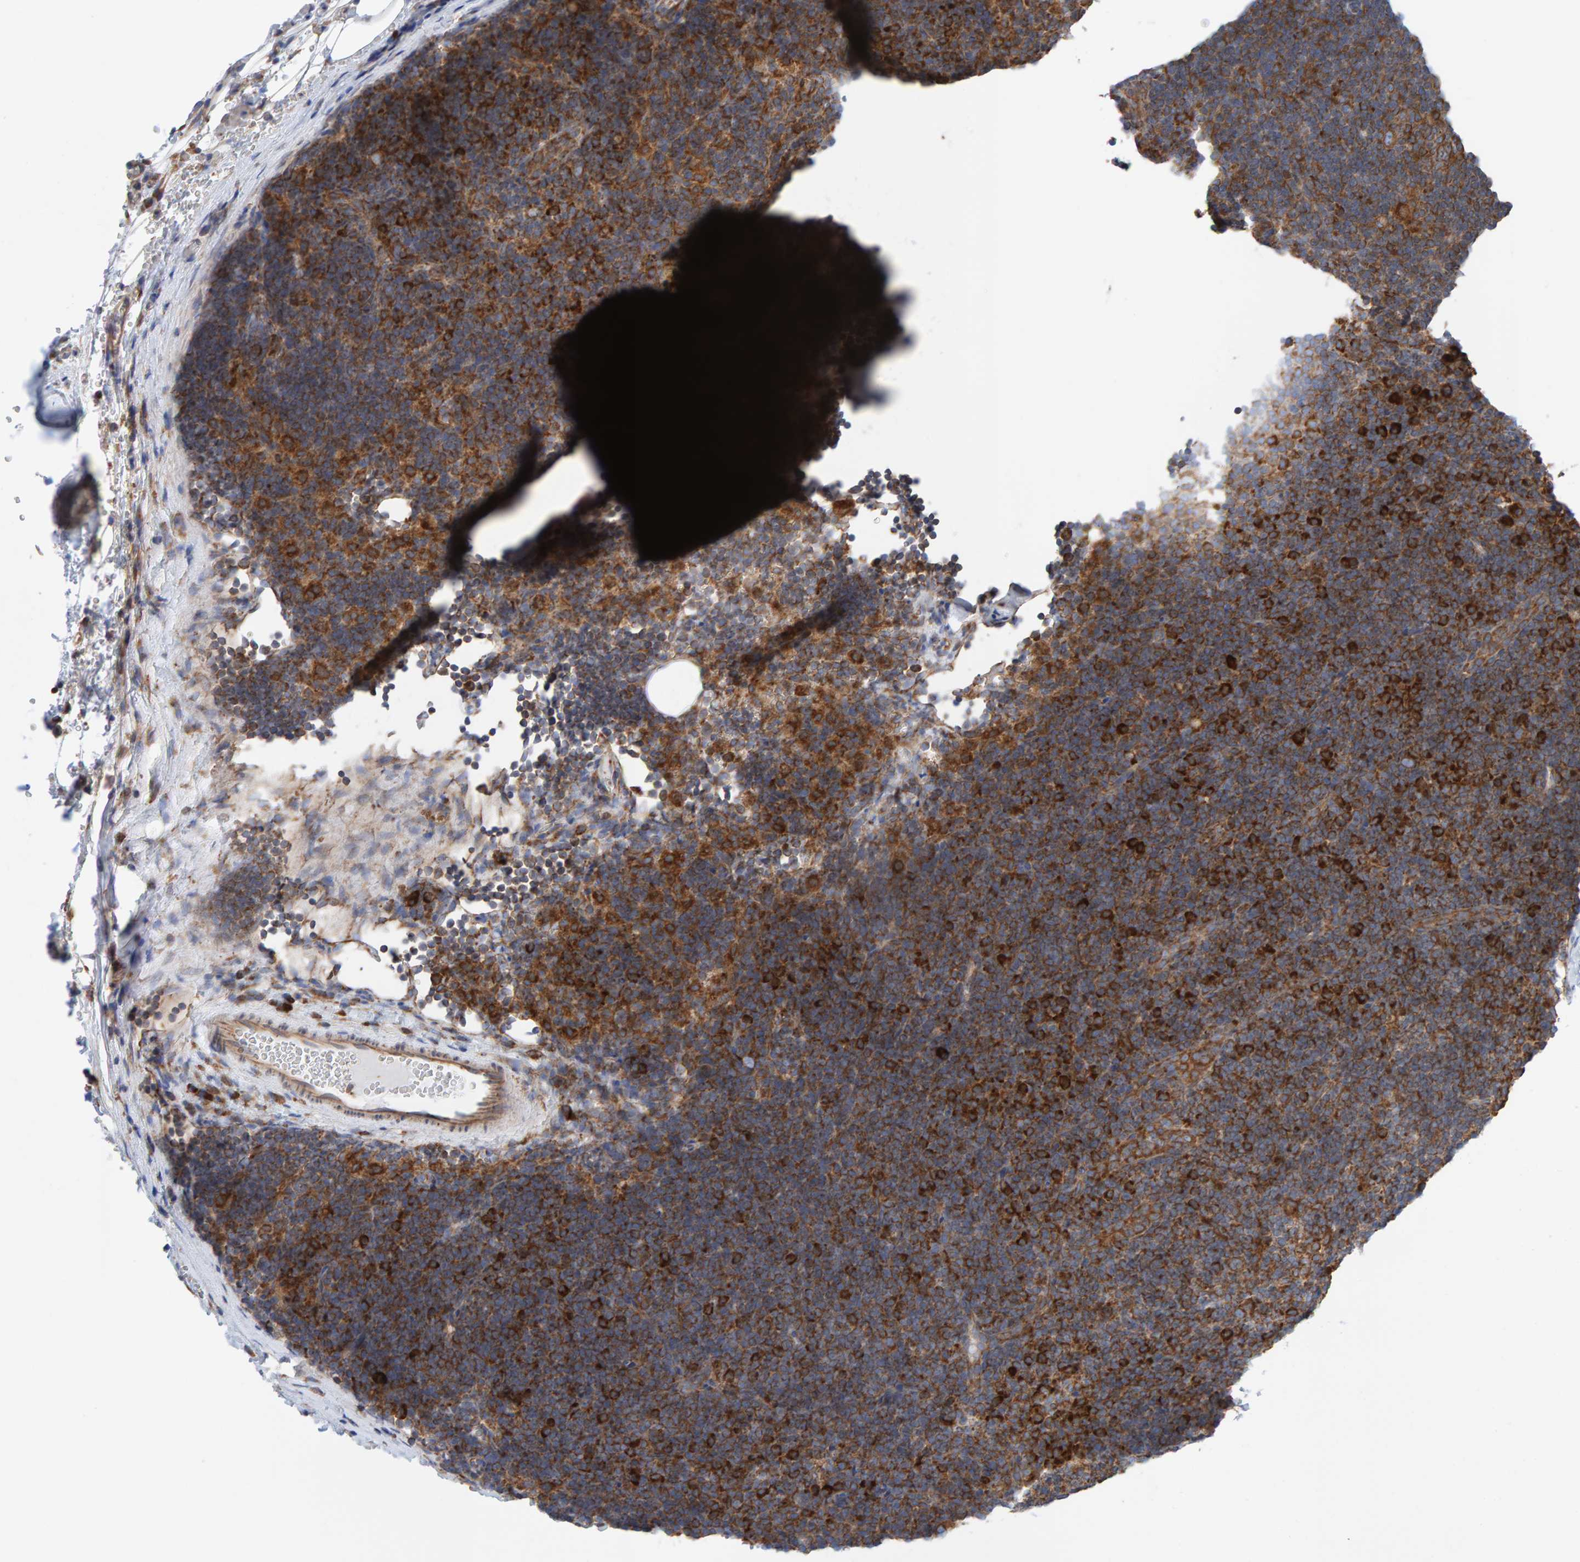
{"staining": {"intensity": "moderate", "quantity": ">75%", "location": "cytoplasmic/membranous"}, "tissue": "lymphoma", "cell_type": "Tumor cells", "image_type": "cancer", "snomed": [{"axis": "morphology", "description": "Hodgkin's disease, NOS"}, {"axis": "topography", "description": "Lymph node"}], "caption": "Immunohistochemistry (IHC) of human Hodgkin's disease displays medium levels of moderate cytoplasmic/membranous positivity in about >75% of tumor cells. (IHC, brightfield microscopy, high magnification).", "gene": "CDK5RAP3", "patient": {"sex": "female", "age": 57}}